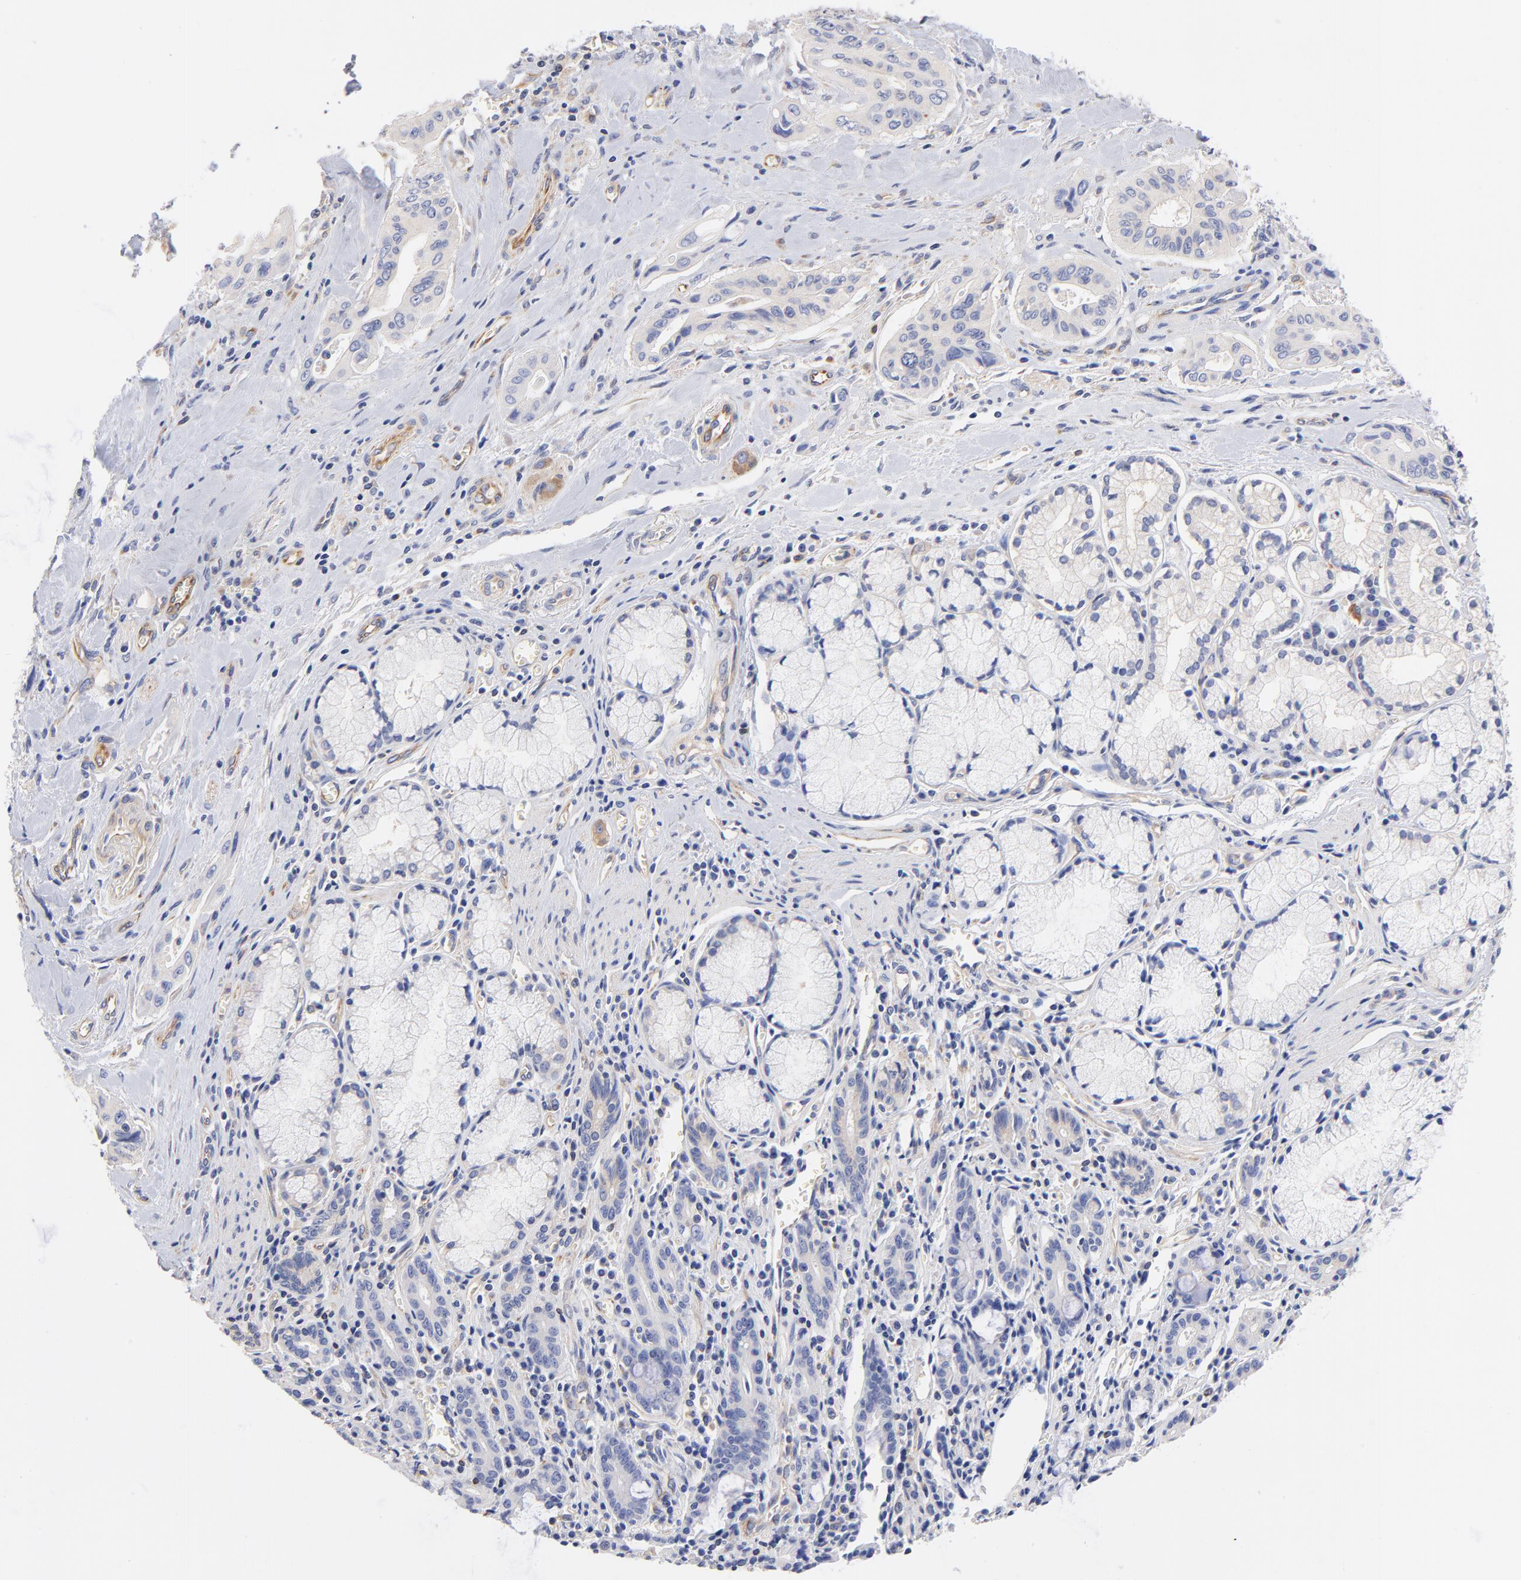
{"staining": {"intensity": "negative", "quantity": "none", "location": "none"}, "tissue": "pancreatic cancer", "cell_type": "Tumor cells", "image_type": "cancer", "snomed": [{"axis": "morphology", "description": "Adenocarcinoma, NOS"}, {"axis": "topography", "description": "Pancreas"}], "caption": "Pancreatic adenocarcinoma stained for a protein using immunohistochemistry (IHC) displays no positivity tumor cells.", "gene": "HS3ST1", "patient": {"sex": "male", "age": 77}}